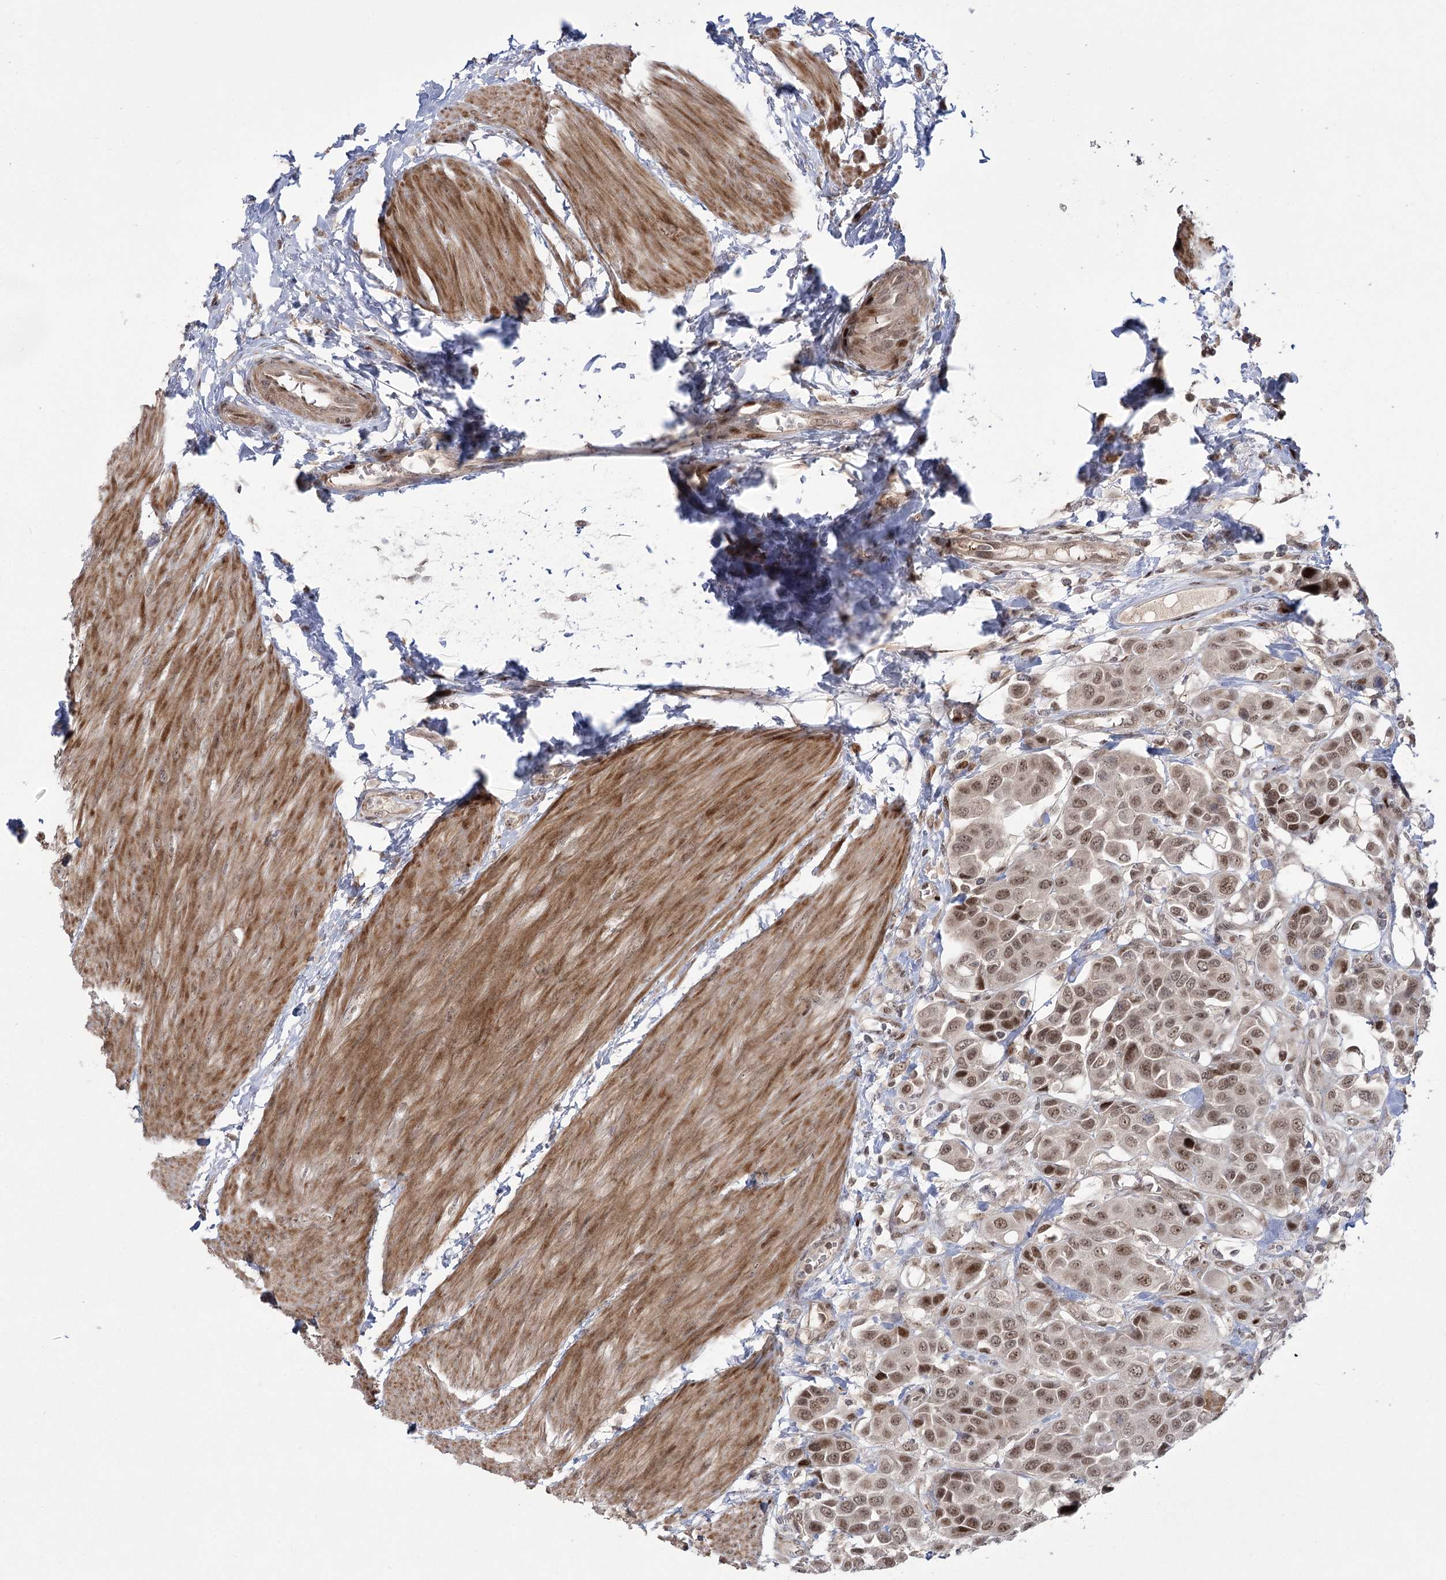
{"staining": {"intensity": "moderate", "quantity": ">75%", "location": "nuclear"}, "tissue": "urothelial cancer", "cell_type": "Tumor cells", "image_type": "cancer", "snomed": [{"axis": "morphology", "description": "Urothelial carcinoma, High grade"}, {"axis": "topography", "description": "Urinary bladder"}], "caption": "This image demonstrates immunohistochemistry (IHC) staining of human urothelial cancer, with medium moderate nuclear staining in about >75% of tumor cells.", "gene": "HELQ", "patient": {"sex": "male", "age": 50}}